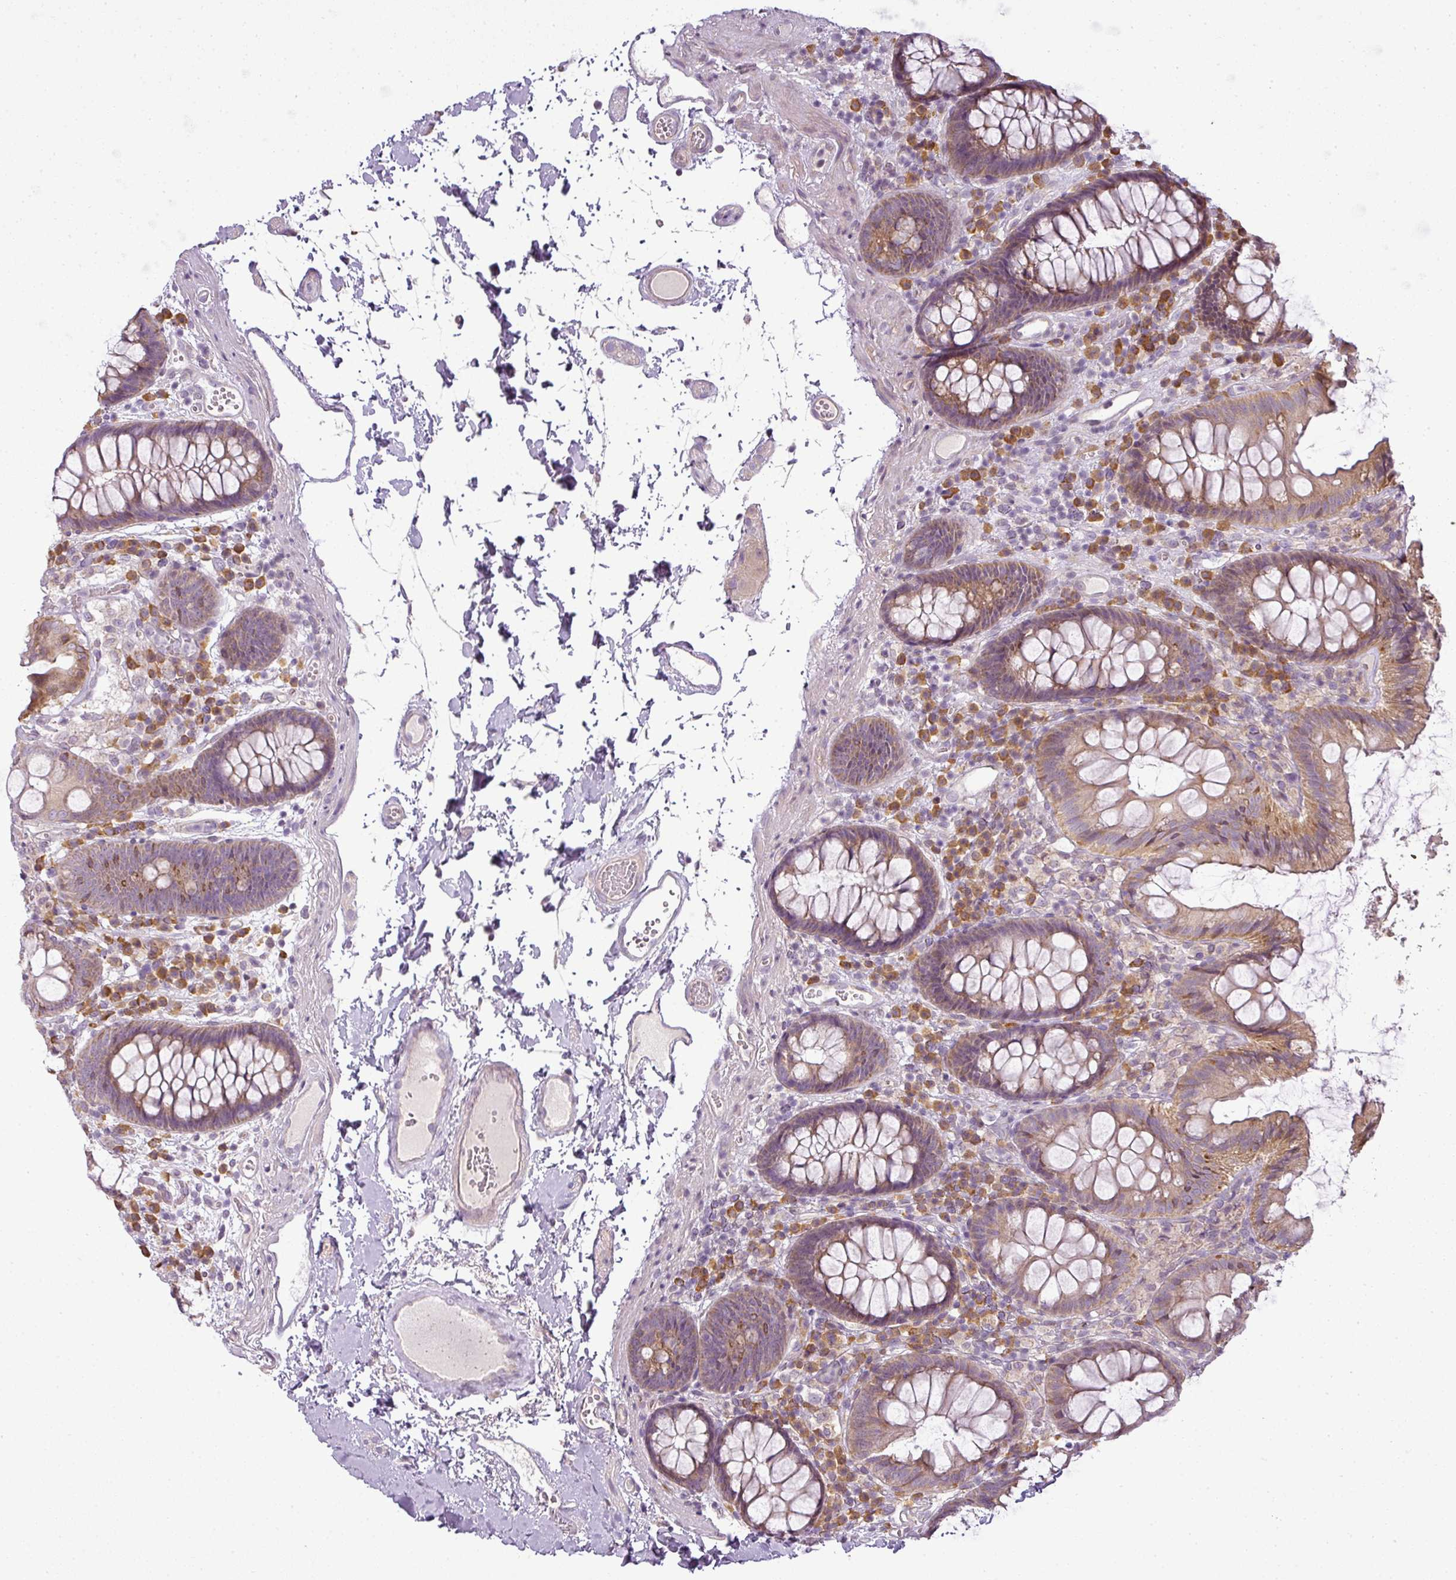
{"staining": {"intensity": "weak", "quantity": "<25%", "location": "cytoplasmic/membranous"}, "tissue": "colon", "cell_type": "Endothelial cells", "image_type": "normal", "snomed": [{"axis": "morphology", "description": "Normal tissue, NOS"}, {"axis": "topography", "description": "Colon"}], "caption": "High magnification brightfield microscopy of normal colon stained with DAB (brown) and counterstained with hematoxylin (blue): endothelial cells show no significant staining.", "gene": "LY75", "patient": {"sex": "male", "age": 84}}